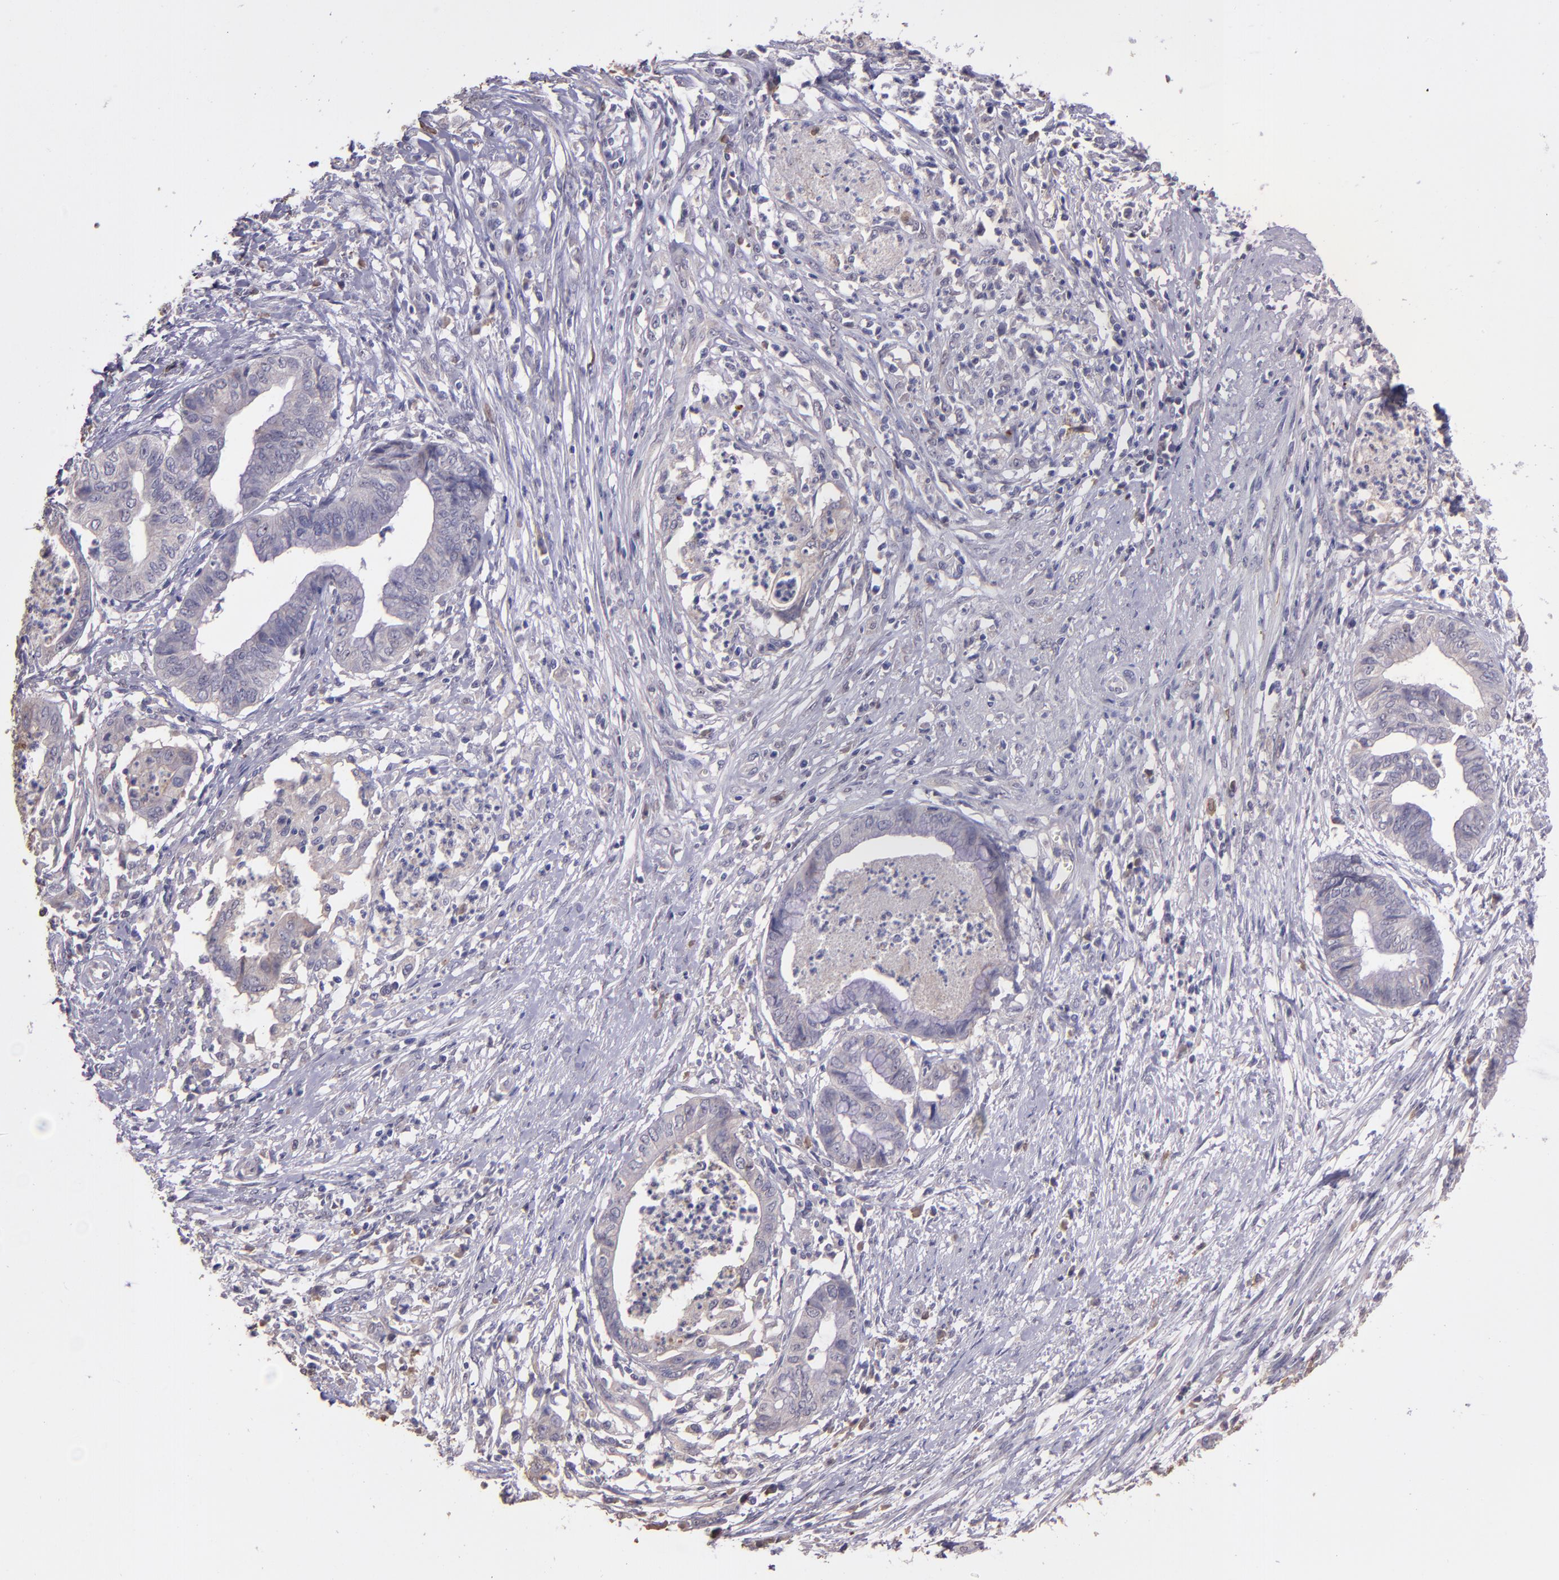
{"staining": {"intensity": "negative", "quantity": "none", "location": "none"}, "tissue": "endometrial cancer", "cell_type": "Tumor cells", "image_type": "cancer", "snomed": [{"axis": "morphology", "description": "Necrosis, NOS"}, {"axis": "morphology", "description": "Adenocarcinoma, NOS"}, {"axis": "topography", "description": "Endometrium"}], "caption": "This is an immunohistochemistry (IHC) image of endometrial cancer. There is no positivity in tumor cells.", "gene": "PAPPA", "patient": {"sex": "female", "age": 79}}